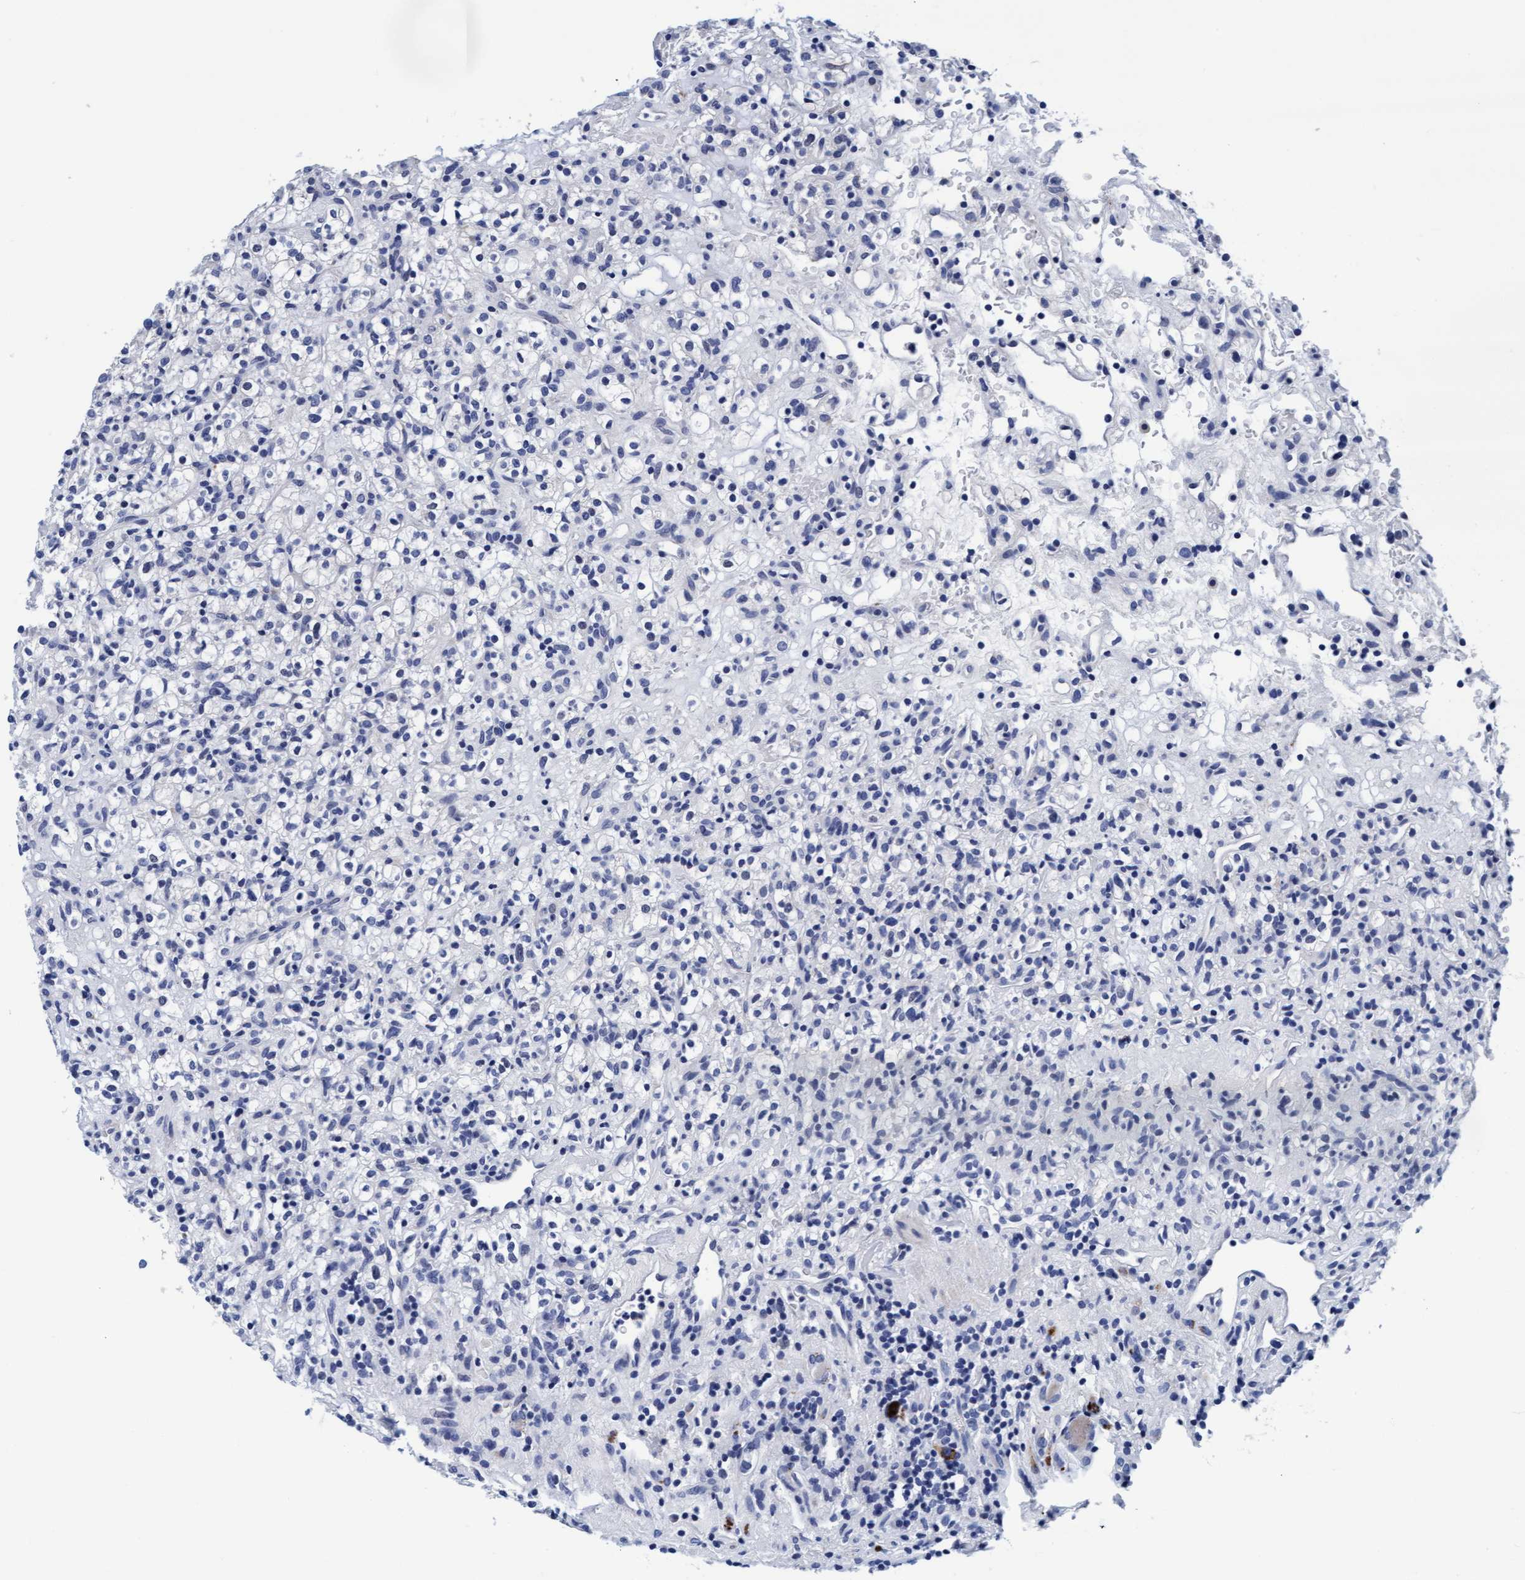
{"staining": {"intensity": "negative", "quantity": "none", "location": "none"}, "tissue": "renal cancer", "cell_type": "Tumor cells", "image_type": "cancer", "snomed": [{"axis": "morphology", "description": "Normal tissue, NOS"}, {"axis": "morphology", "description": "Adenocarcinoma, NOS"}, {"axis": "topography", "description": "Kidney"}], "caption": "High magnification brightfield microscopy of renal cancer (adenocarcinoma) stained with DAB (3,3'-diaminobenzidine) (brown) and counterstained with hematoxylin (blue): tumor cells show no significant expression.", "gene": "ARSG", "patient": {"sex": "female", "age": 72}}